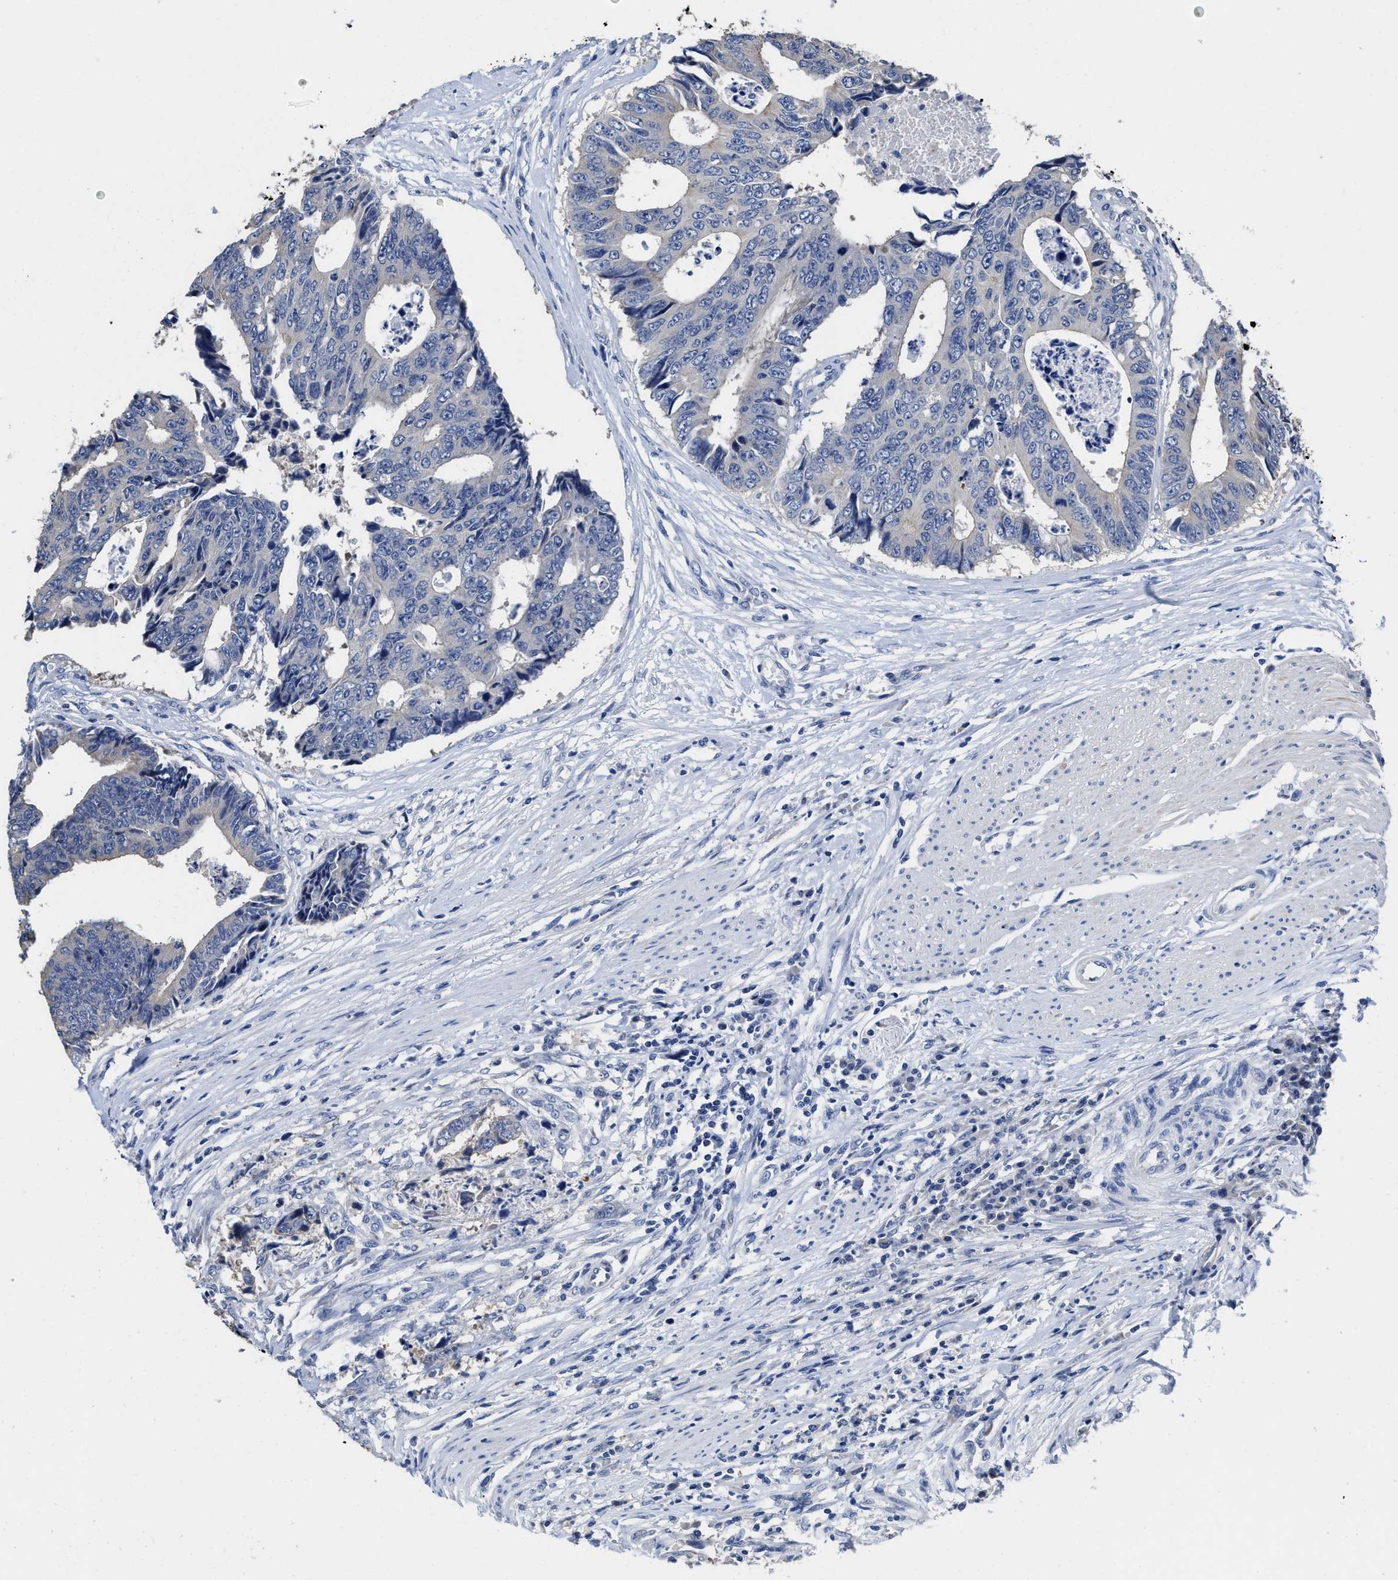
{"staining": {"intensity": "negative", "quantity": "none", "location": "none"}, "tissue": "colorectal cancer", "cell_type": "Tumor cells", "image_type": "cancer", "snomed": [{"axis": "morphology", "description": "Adenocarcinoma, NOS"}, {"axis": "topography", "description": "Rectum"}], "caption": "Micrograph shows no significant protein staining in tumor cells of colorectal cancer. (Immunohistochemistry, brightfield microscopy, high magnification).", "gene": "HOOK1", "patient": {"sex": "male", "age": 84}}